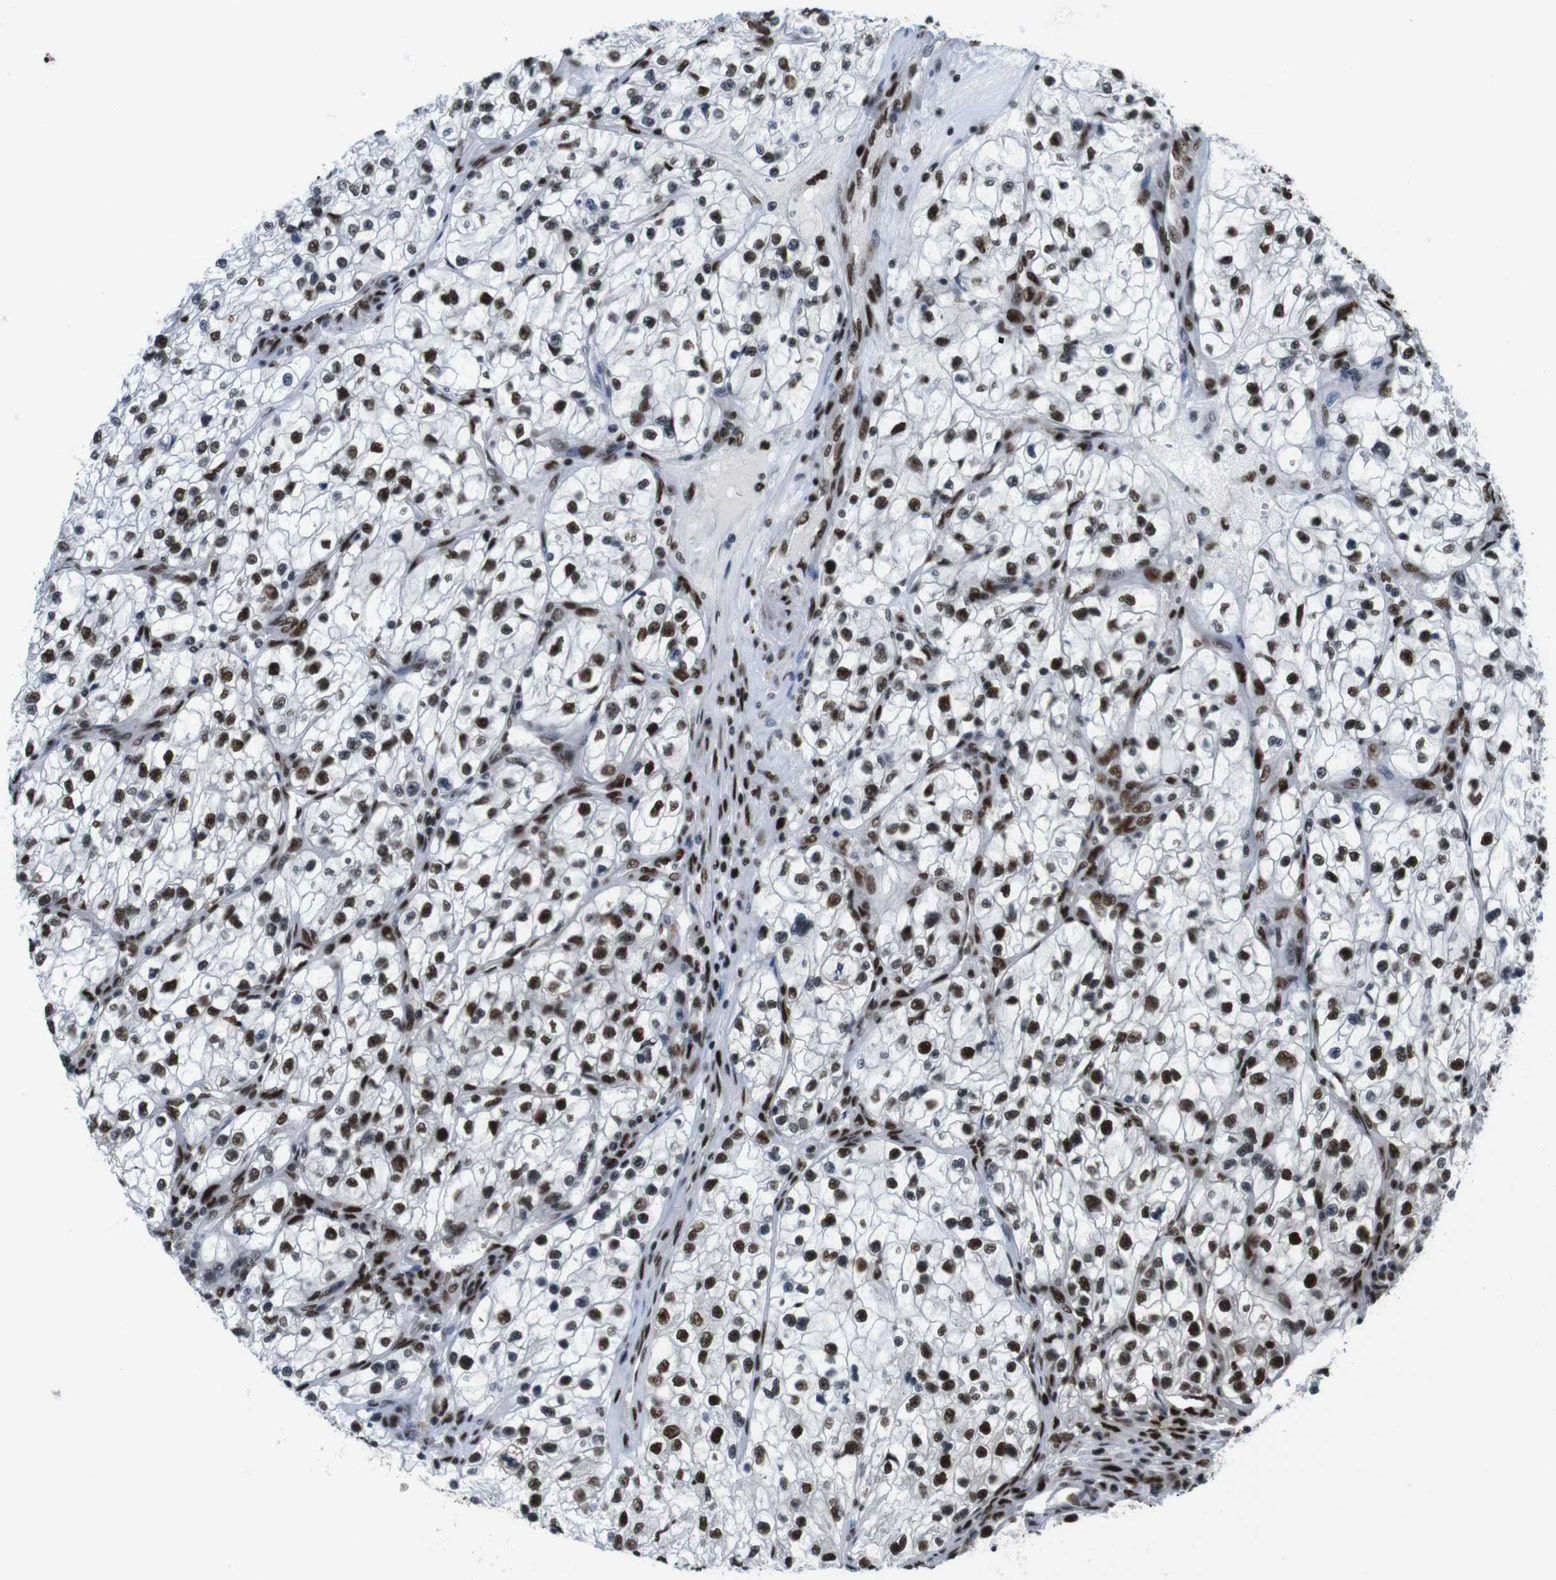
{"staining": {"intensity": "strong", "quantity": ">75%", "location": "nuclear"}, "tissue": "renal cancer", "cell_type": "Tumor cells", "image_type": "cancer", "snomed": [{"axis": "morphology", "description": "Adenocarcinoma, NOS"}, {"axis": "topography", "description": "Kidney"}], "caption": "Immunohistochemical staining of renal cancer reveals high levels of strong nuclear positivity in approximately >75% of tumor cells. (brown staining indicates protein expression, while blue staining denotes nuclei).", "gene": "PSME3", "patient": {"sex": "female", "age": 57}}